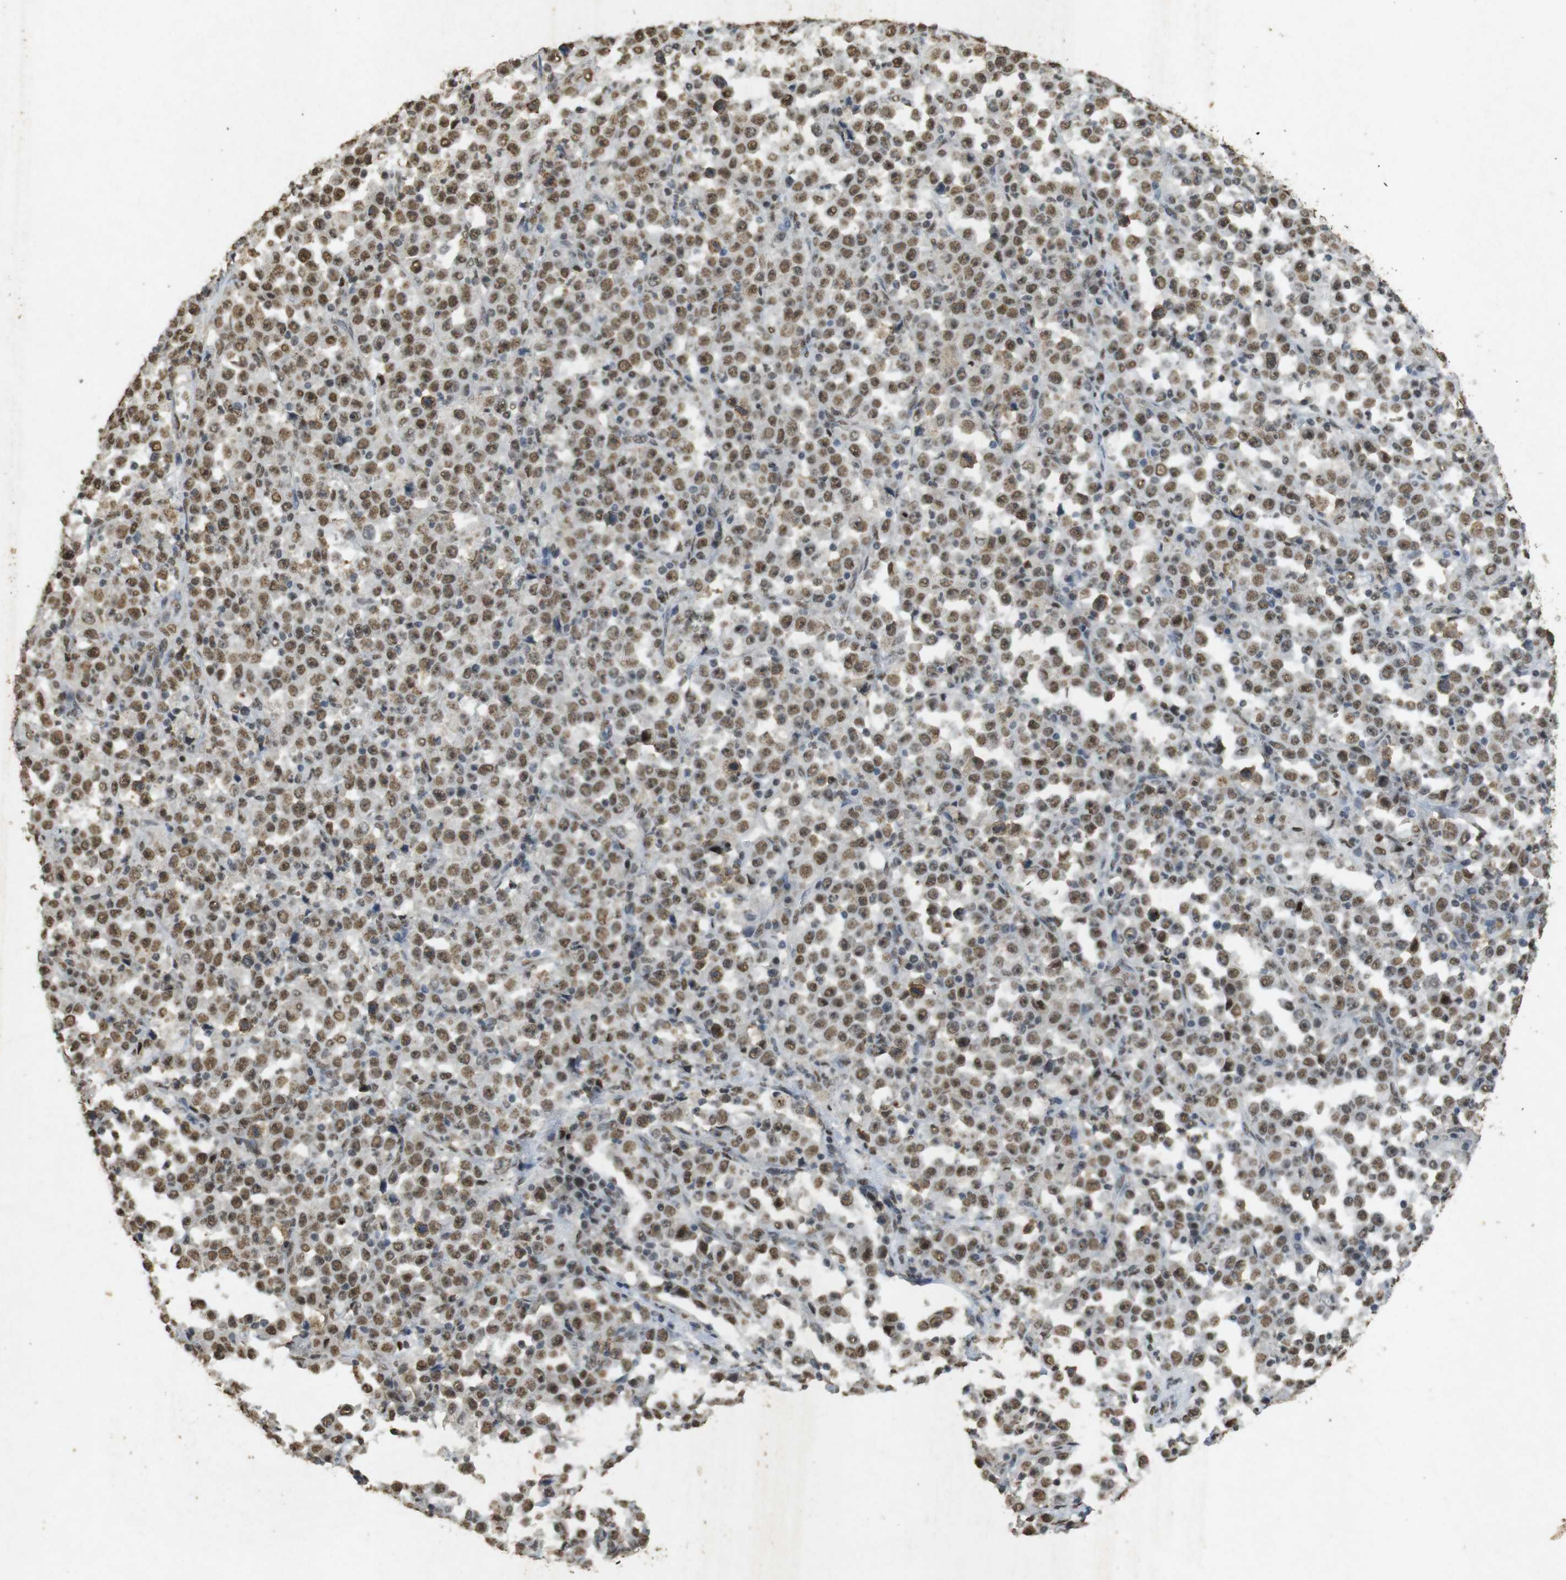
{"staining": {"intensity": "moderate", "quantity": ">75%", "location": "nuclear"}, "tissue": "stomach cancer", "cell_type": "Tumor cells", "image_type": "cancer", "snomed": [{"axis": "morphology", "description": "Normal tissue, NOS"}, {"axis": "morphology", "description": "Adenocarcinoma, NOS"}, {"axis": "topography", "description": "Stomach, upper"}, {"axis": "topography", "description": "Stomach"}], "caption": "The photomicrograph displays a brown stain indicating the presence of a protein in the nuclear of tumor cells in stomach cancer. The staining was performed using DAB to visualize the protein expression in brown, while the nuclei were stained in blue with hematoxylin (Magnification: 20x).", "gene": "GATA4", "patient": {"sex": "male", "age": 59}}